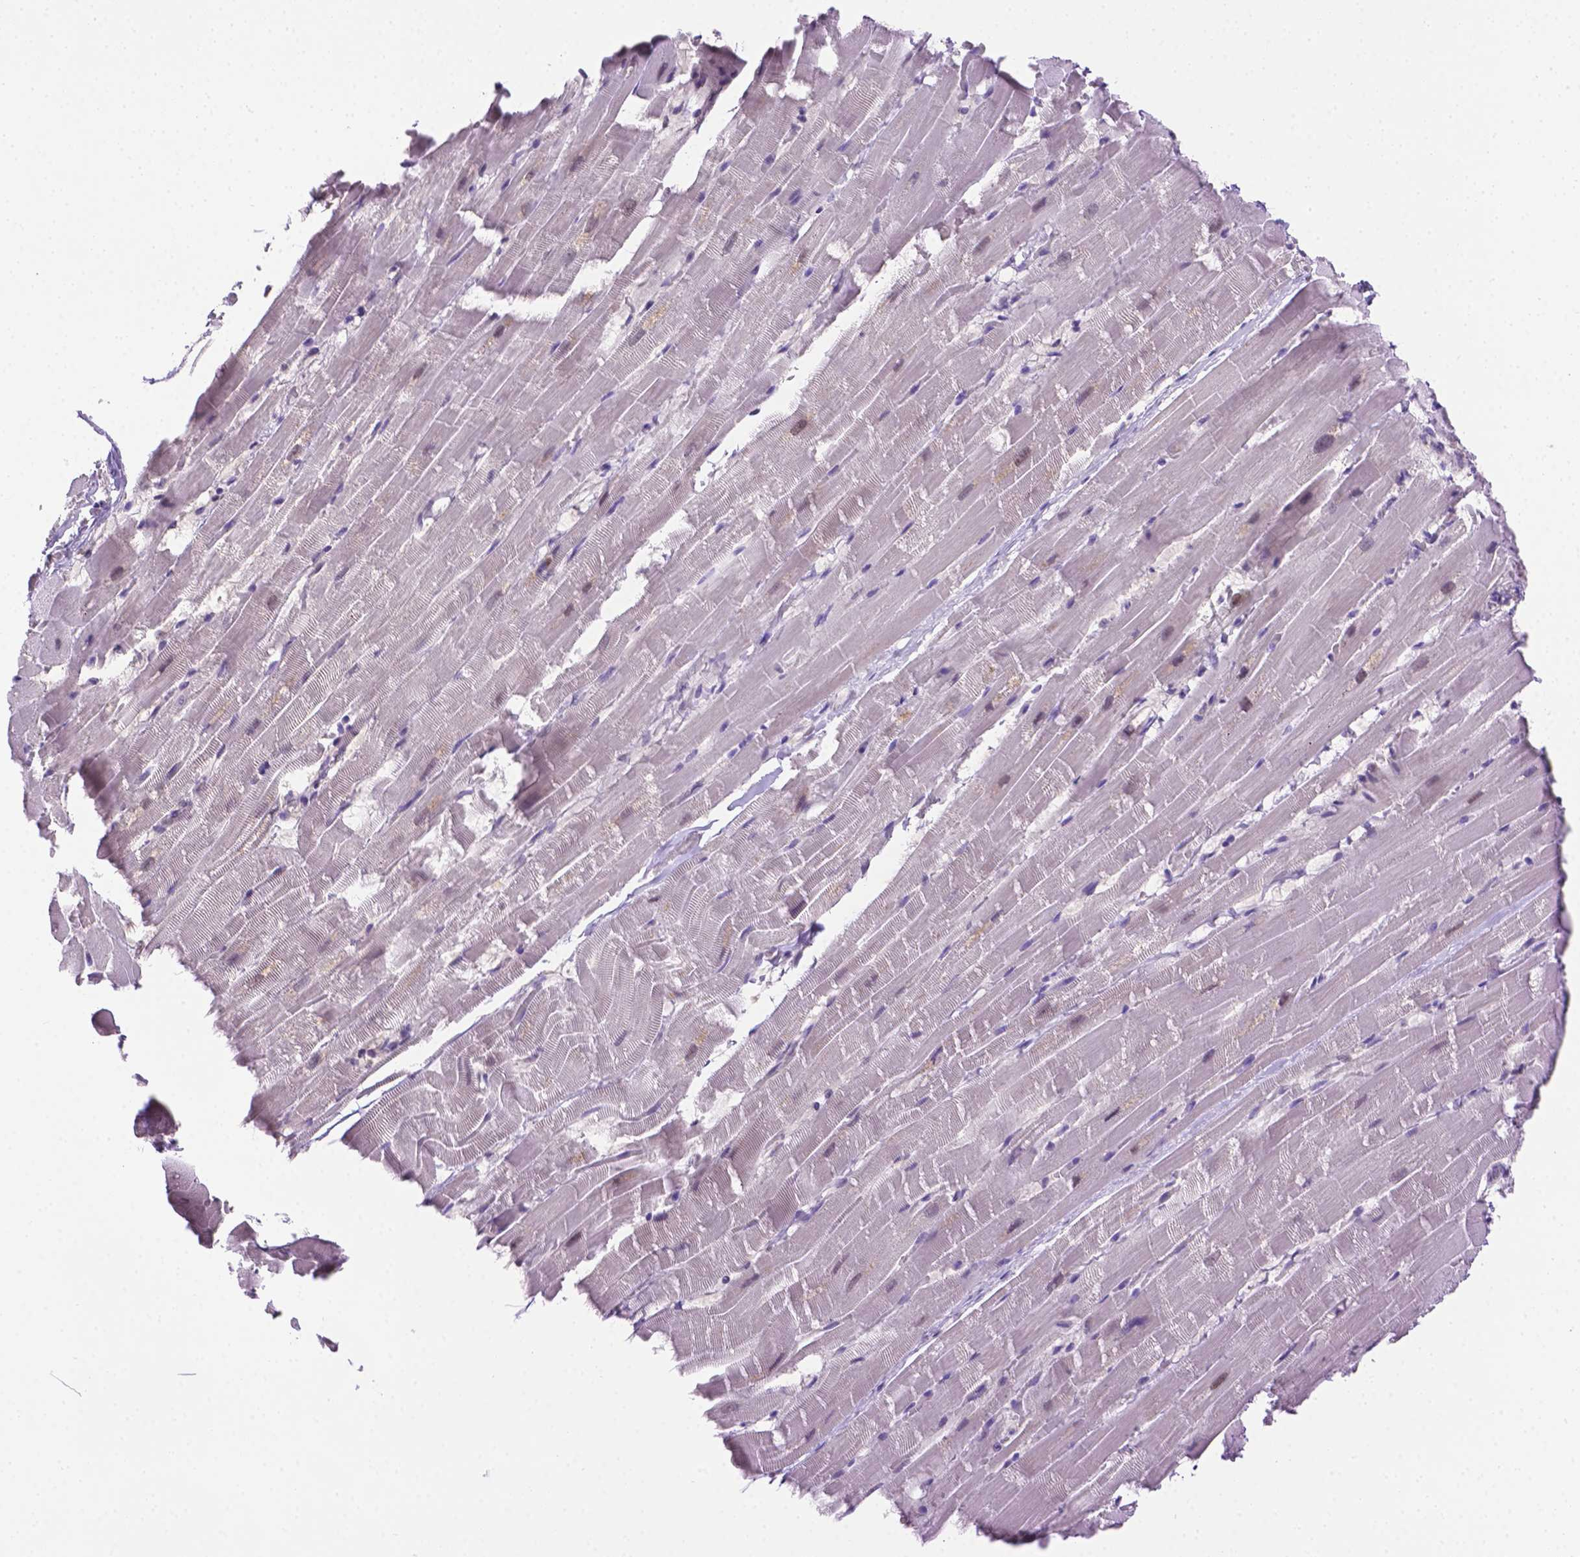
{"staining": {"intensity": "weak", "quantity": "<25%", "location": "nuclear"}, "tissue": "heart muscle", "cell_type": "Cardiomyocytes", "image_type": "normal", "snomed": [{"axis": "morphology", "description": "Normal tissue, NOS"}, {"axis": "topography", "description": "Heart"}], "caption": "Immunohistochemical staining of benign human heart muscle reveals no significant staining in cardiomyocytes. The staining was performed using DAB to visualize the protein expression in brown, while the nuclei were stained in blue with hematoxylin (Magnification: 20x).", "gene": "ABI2", "patient": {"sex": "male", "age": 37}}